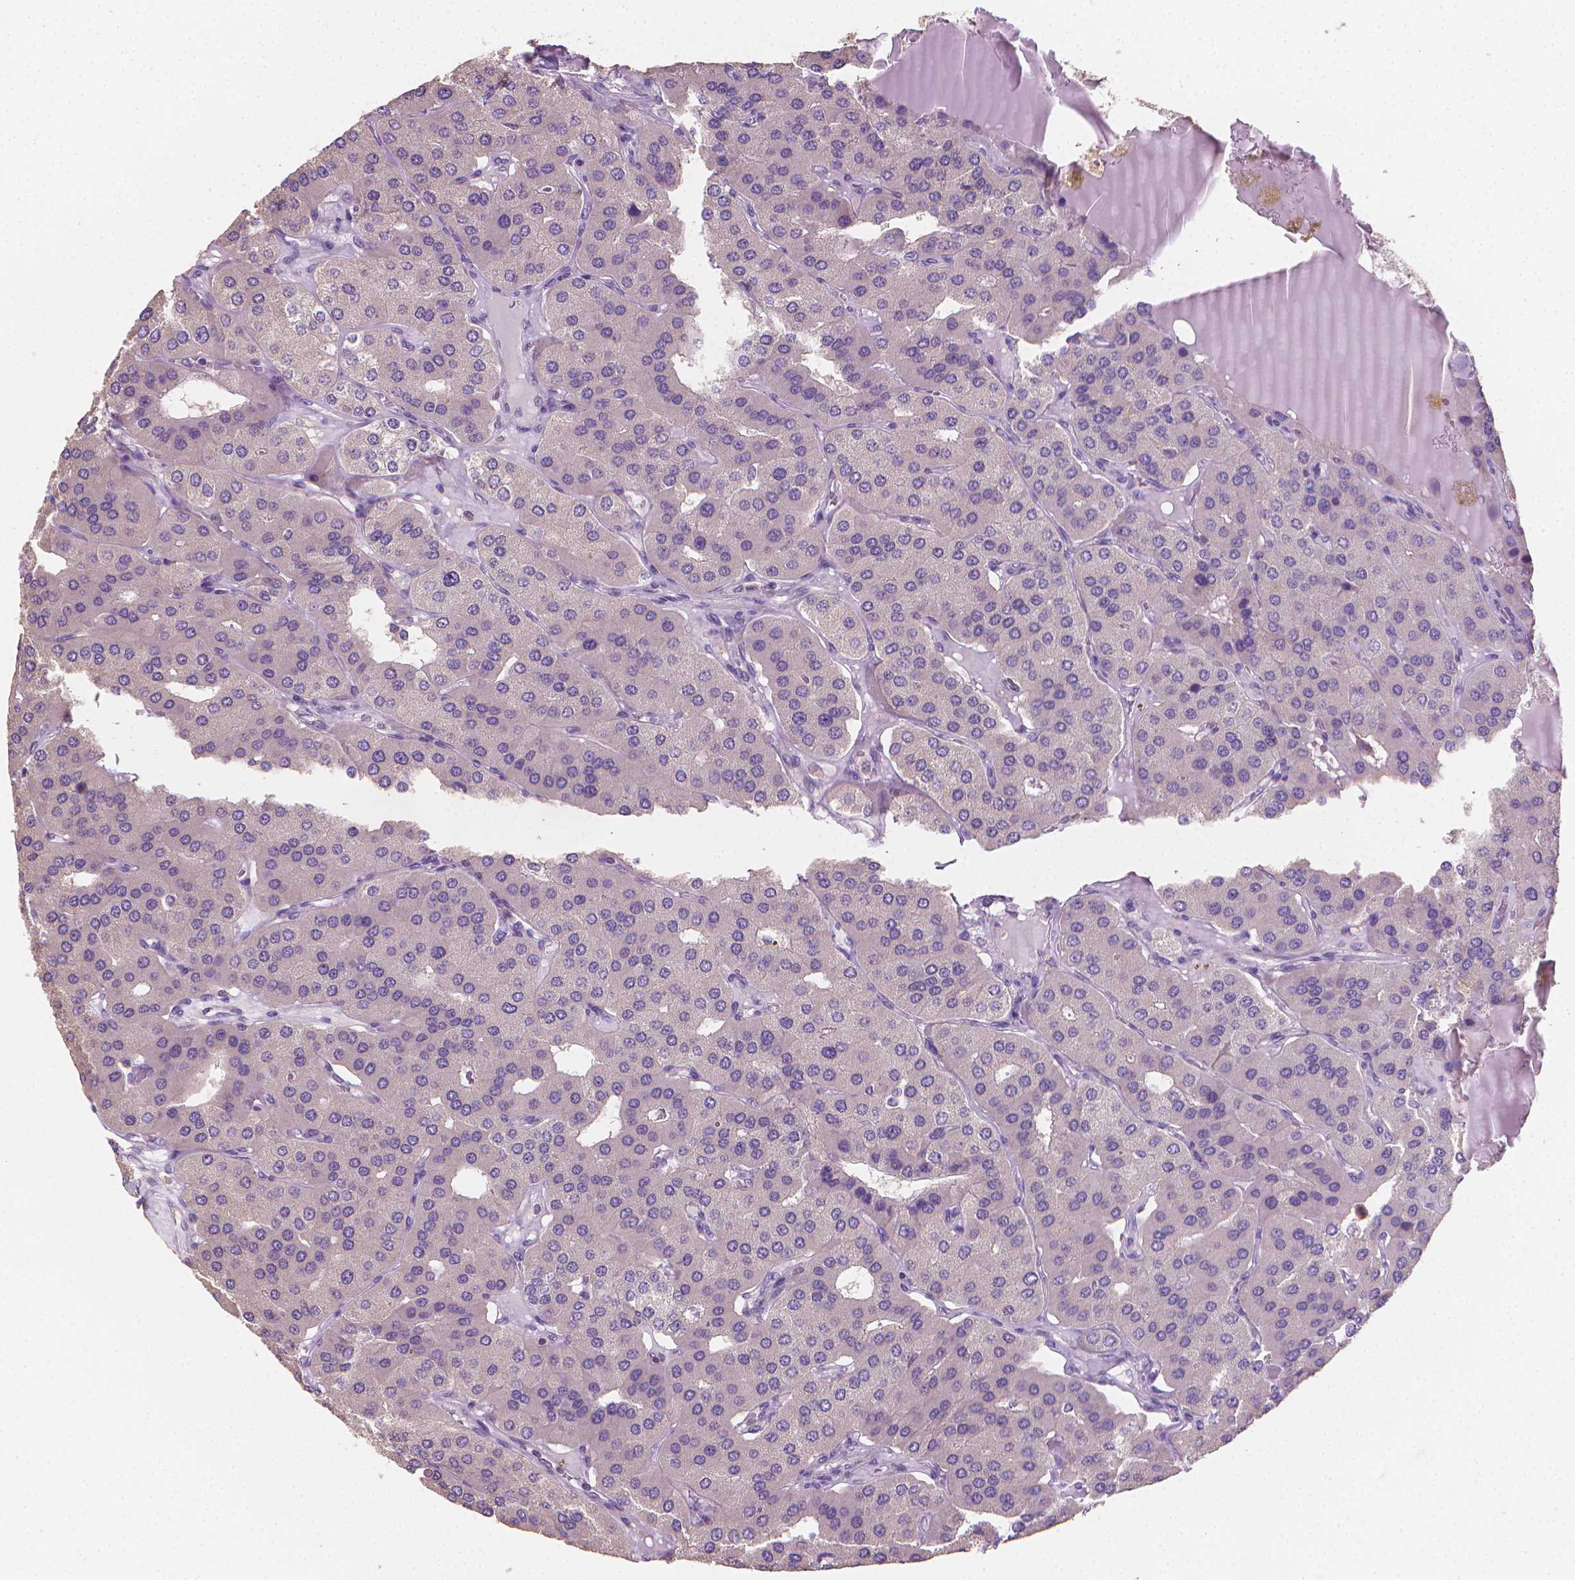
{"staining": {"intensity": "negative", "quantity": "none", "location": "none"}, "tissue": "parathyroid gland", "cell_type": "Glandular cells", "image_type": "normal", "snomed": [{"axis": "morphology", "description": "Normal tissue, NOS"}, {"axis": "morphology", "description": "Adenoma, NOS"}, {"axis": "topography", "description": "Parathyroid gland"}], "caption": "Micrograph shows no protein expression in glandular cells of normal parathyroid gland. The staining is performed using DAB (3,3'-diaminobenzidine) brown chromogen with nuclei counter-stained in using hematoxylin.", "gene": "CATIP", "patient": {"sex": "female", "age": 86}}